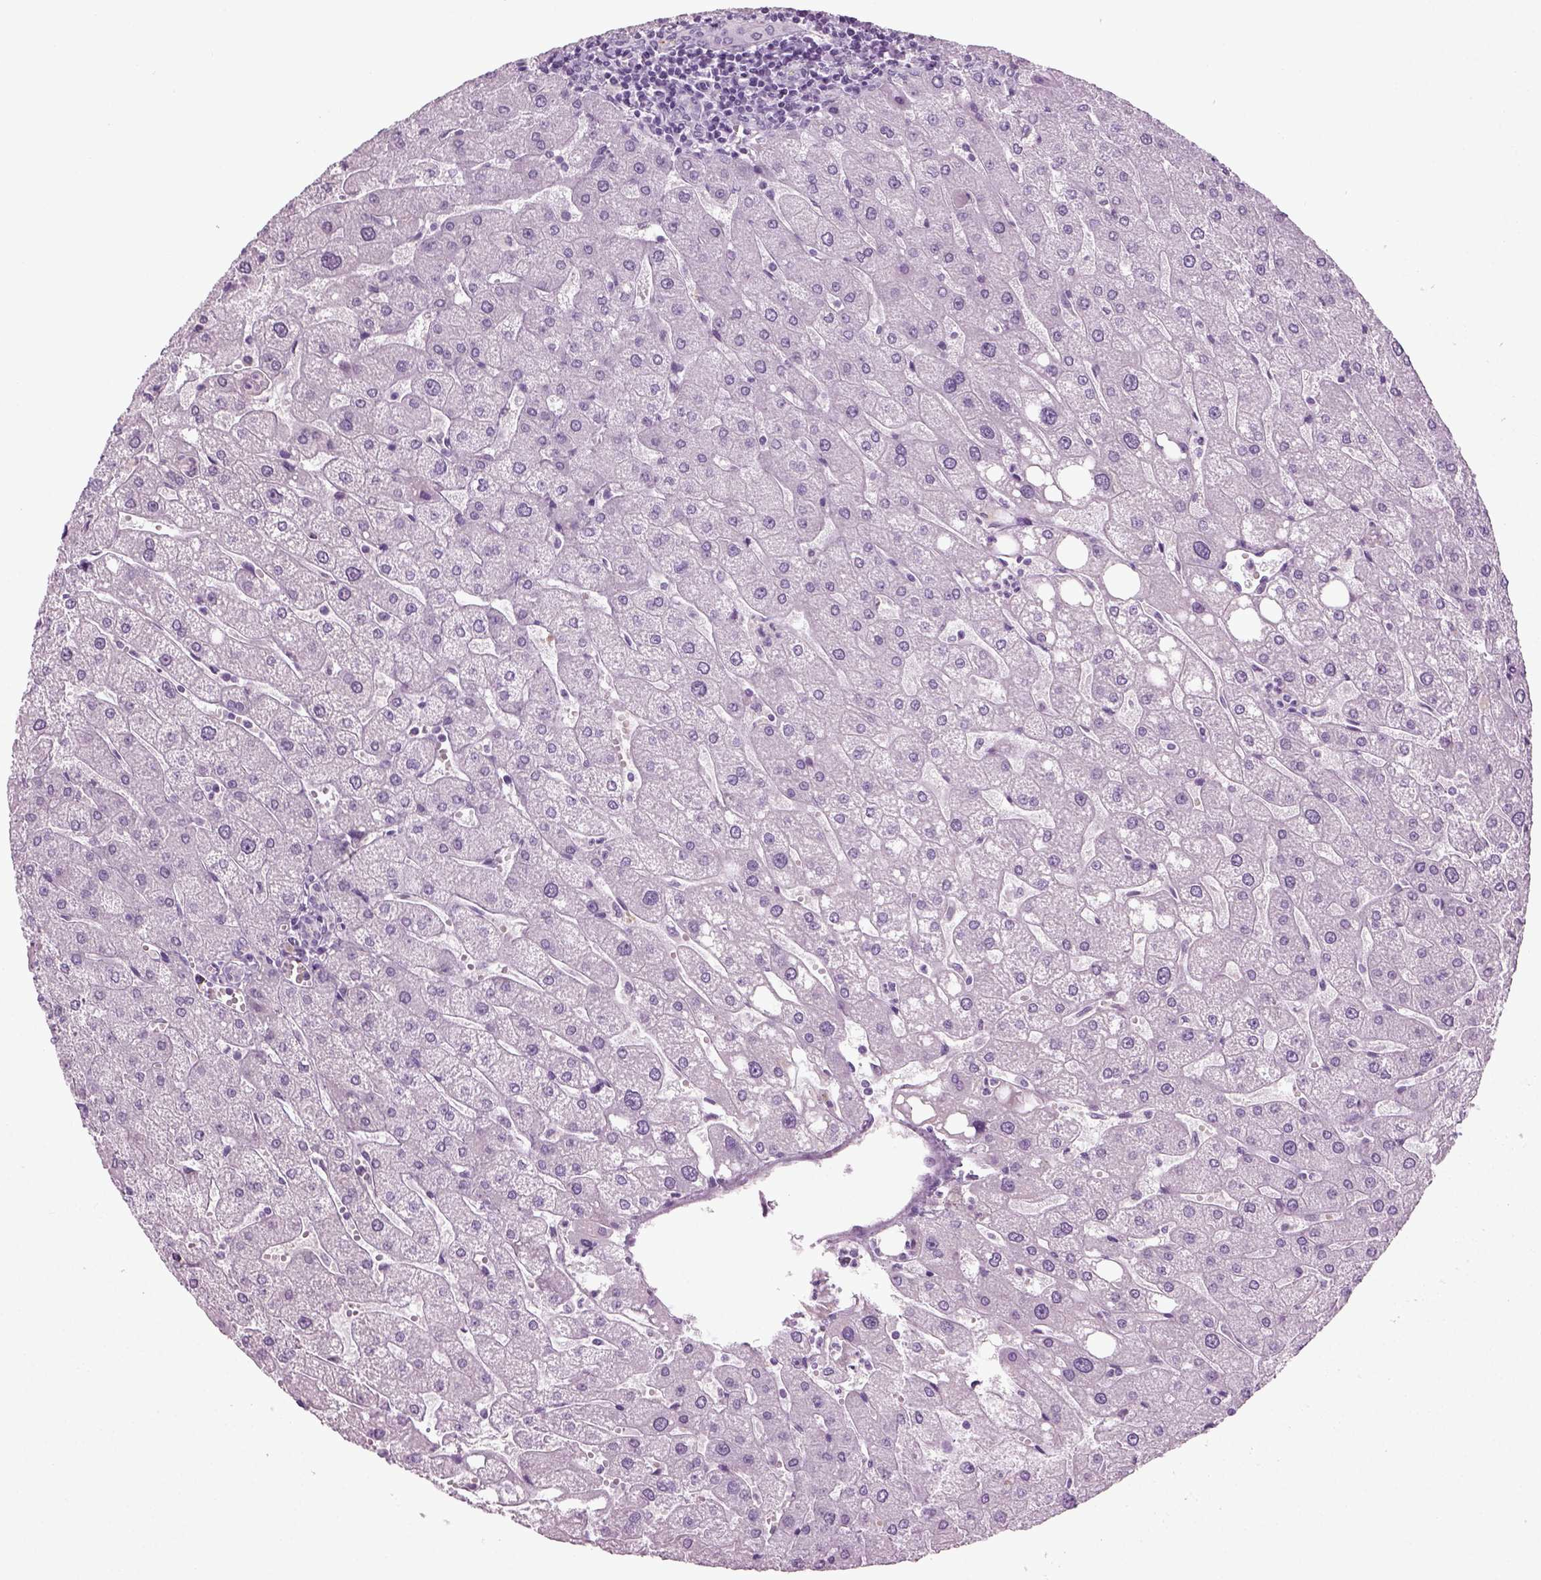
{"staining": {"intensity": "negative", "quantity": "none", "location": "none"}, "tissue": "liver", "cell_type": "Cholangiocytes", "image_type": "normal", "snomed": [{"axis": "morphology", "description": "Normal tissue, NOS"}, {"axis": "topography", "description": "Liver"}], "caption": "DAB immunohistochemical staining of unremarkable liver demonstrates no significant positivity in cholangiocytes.", "gene": "ZC2HC1C", "patient": {"sex": "male", "age": 67}}